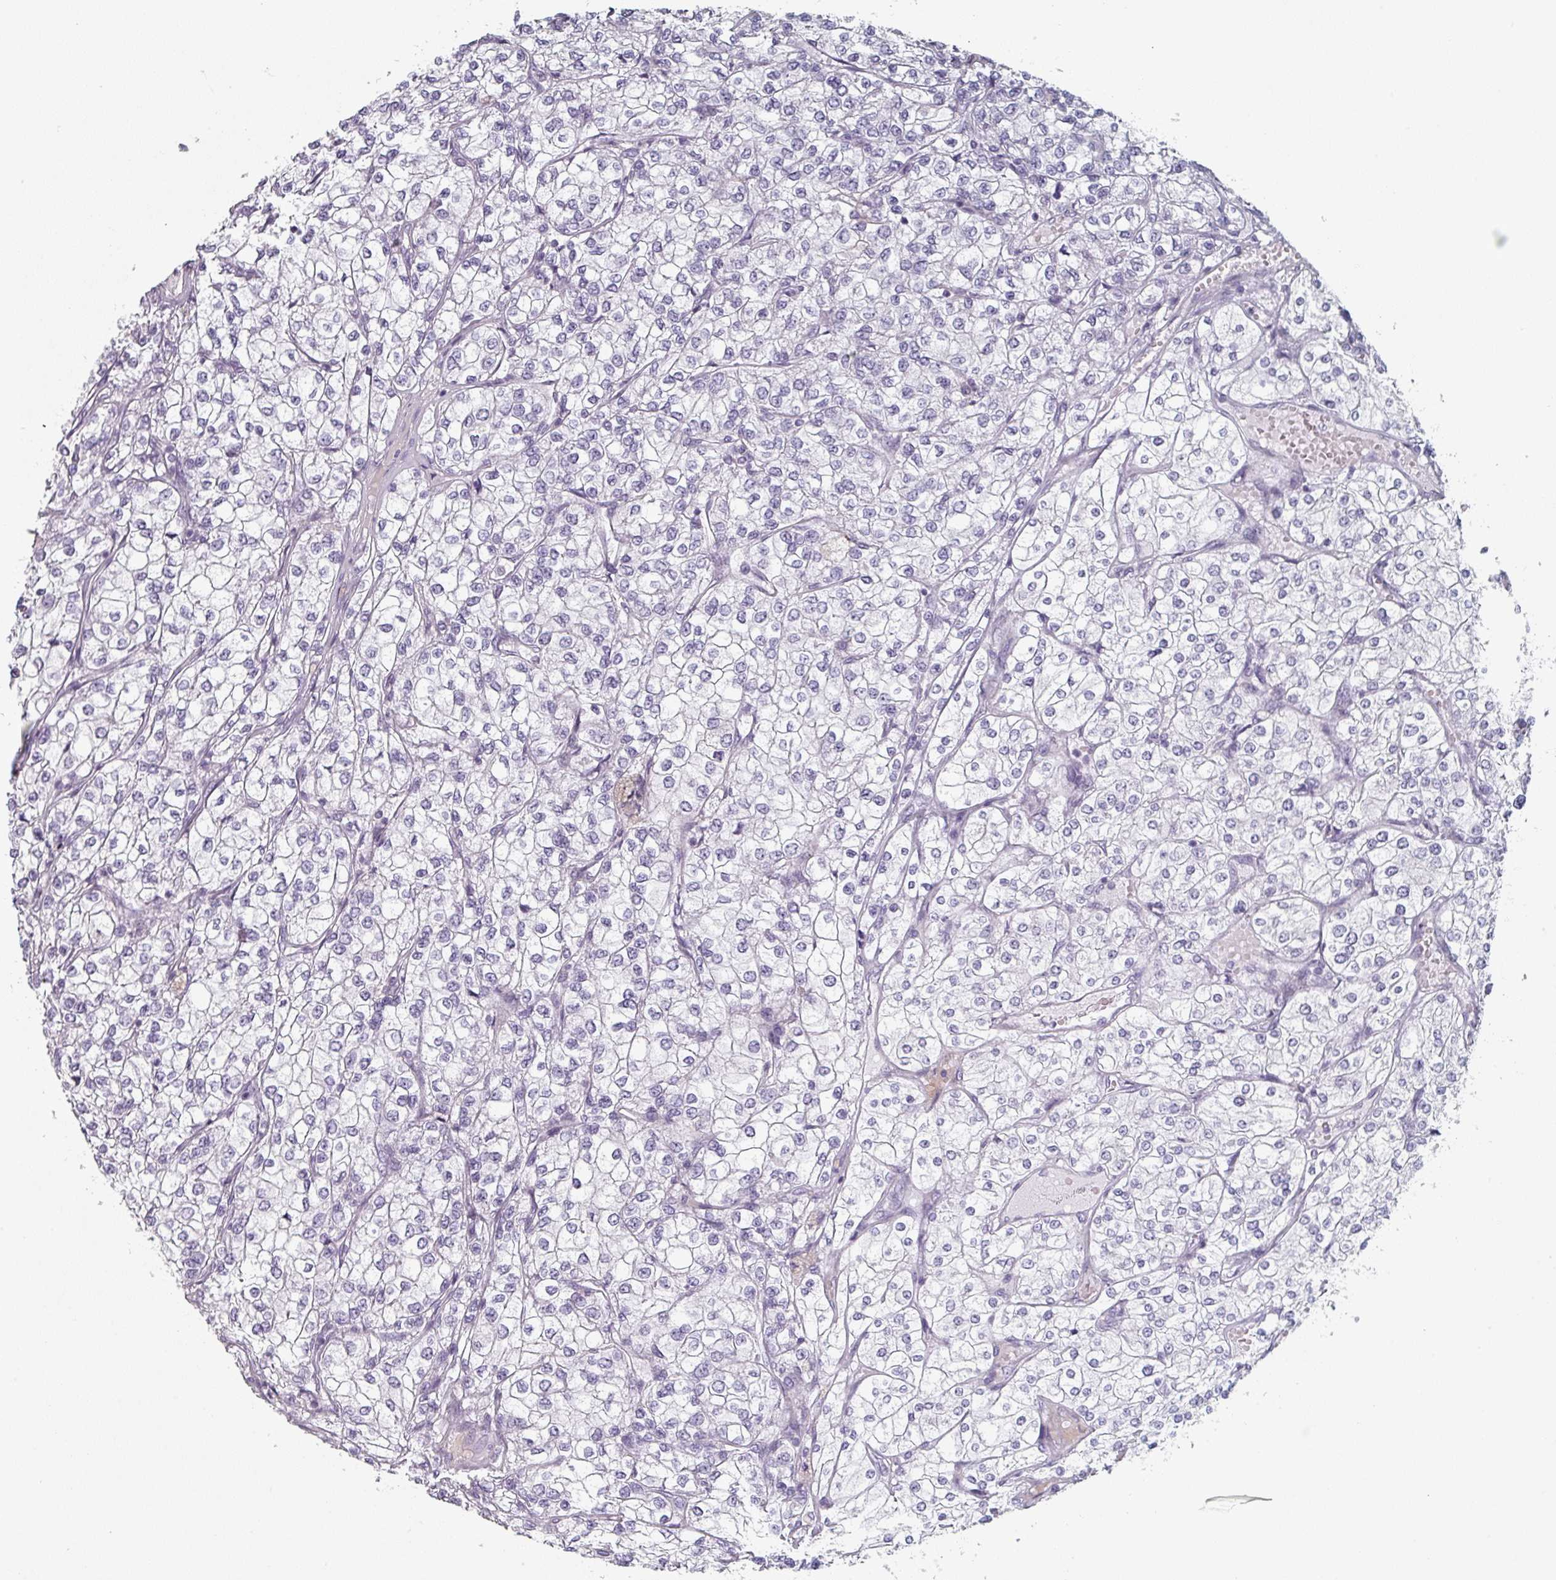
{"staining": {"intensity": "negative", "quantity": "none", "location": "none"}, "tissue": "renal cancer", "cell_type": "Tumor cells", "image_type": "cancer", "snomed": [{"axis": "morphology", "description": "Adenocarcinoma, NOS"}, {"axis": "topography", "description": "Kidney"}], "caption": "Immunohistochemistry (IHC) photomicrograph of human adenocarcinoma (renal) stained for a protein (brown), which demonstrates no staining in tumor cells.", "gene": "SLC35G2", "patient": {"sex": "male", "age": 80}}